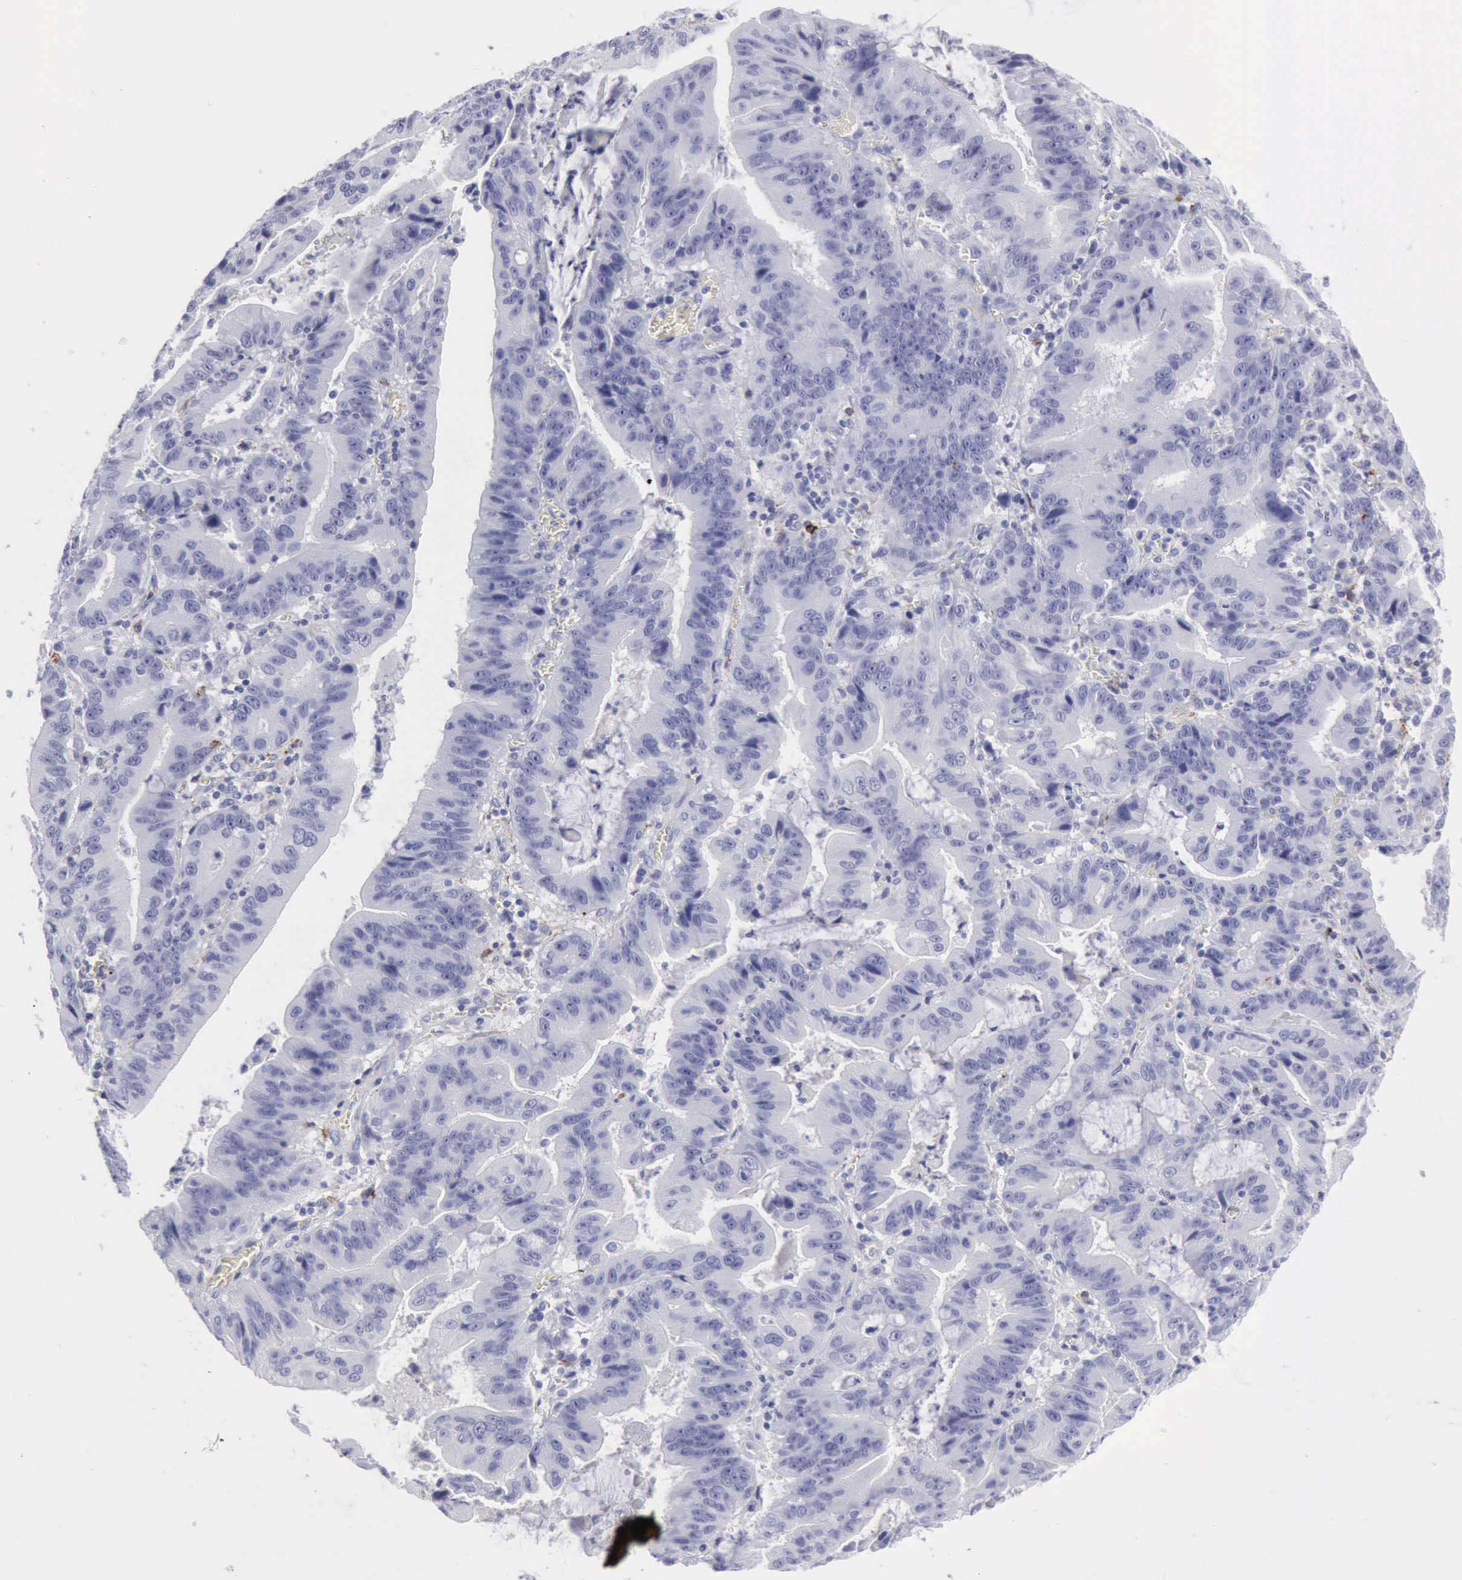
{"staining": {"intensity": "negative", "quantity": "none", "location": "none"}, "tissue": "stomach cancer", "cell_type": "Tumor cells", "image_type": "cancer", "snomed": [{"axis": "morphology", "description": "Adenocarcinoma, NOS"}, {"axis": "topography", "description": "Stomach, upper"}], "caption": "Tumor cells are negative for brown protein staining in stomach cancer.", "gene": "NCAM1", "patient": {"sex": "male", "age": 63}}